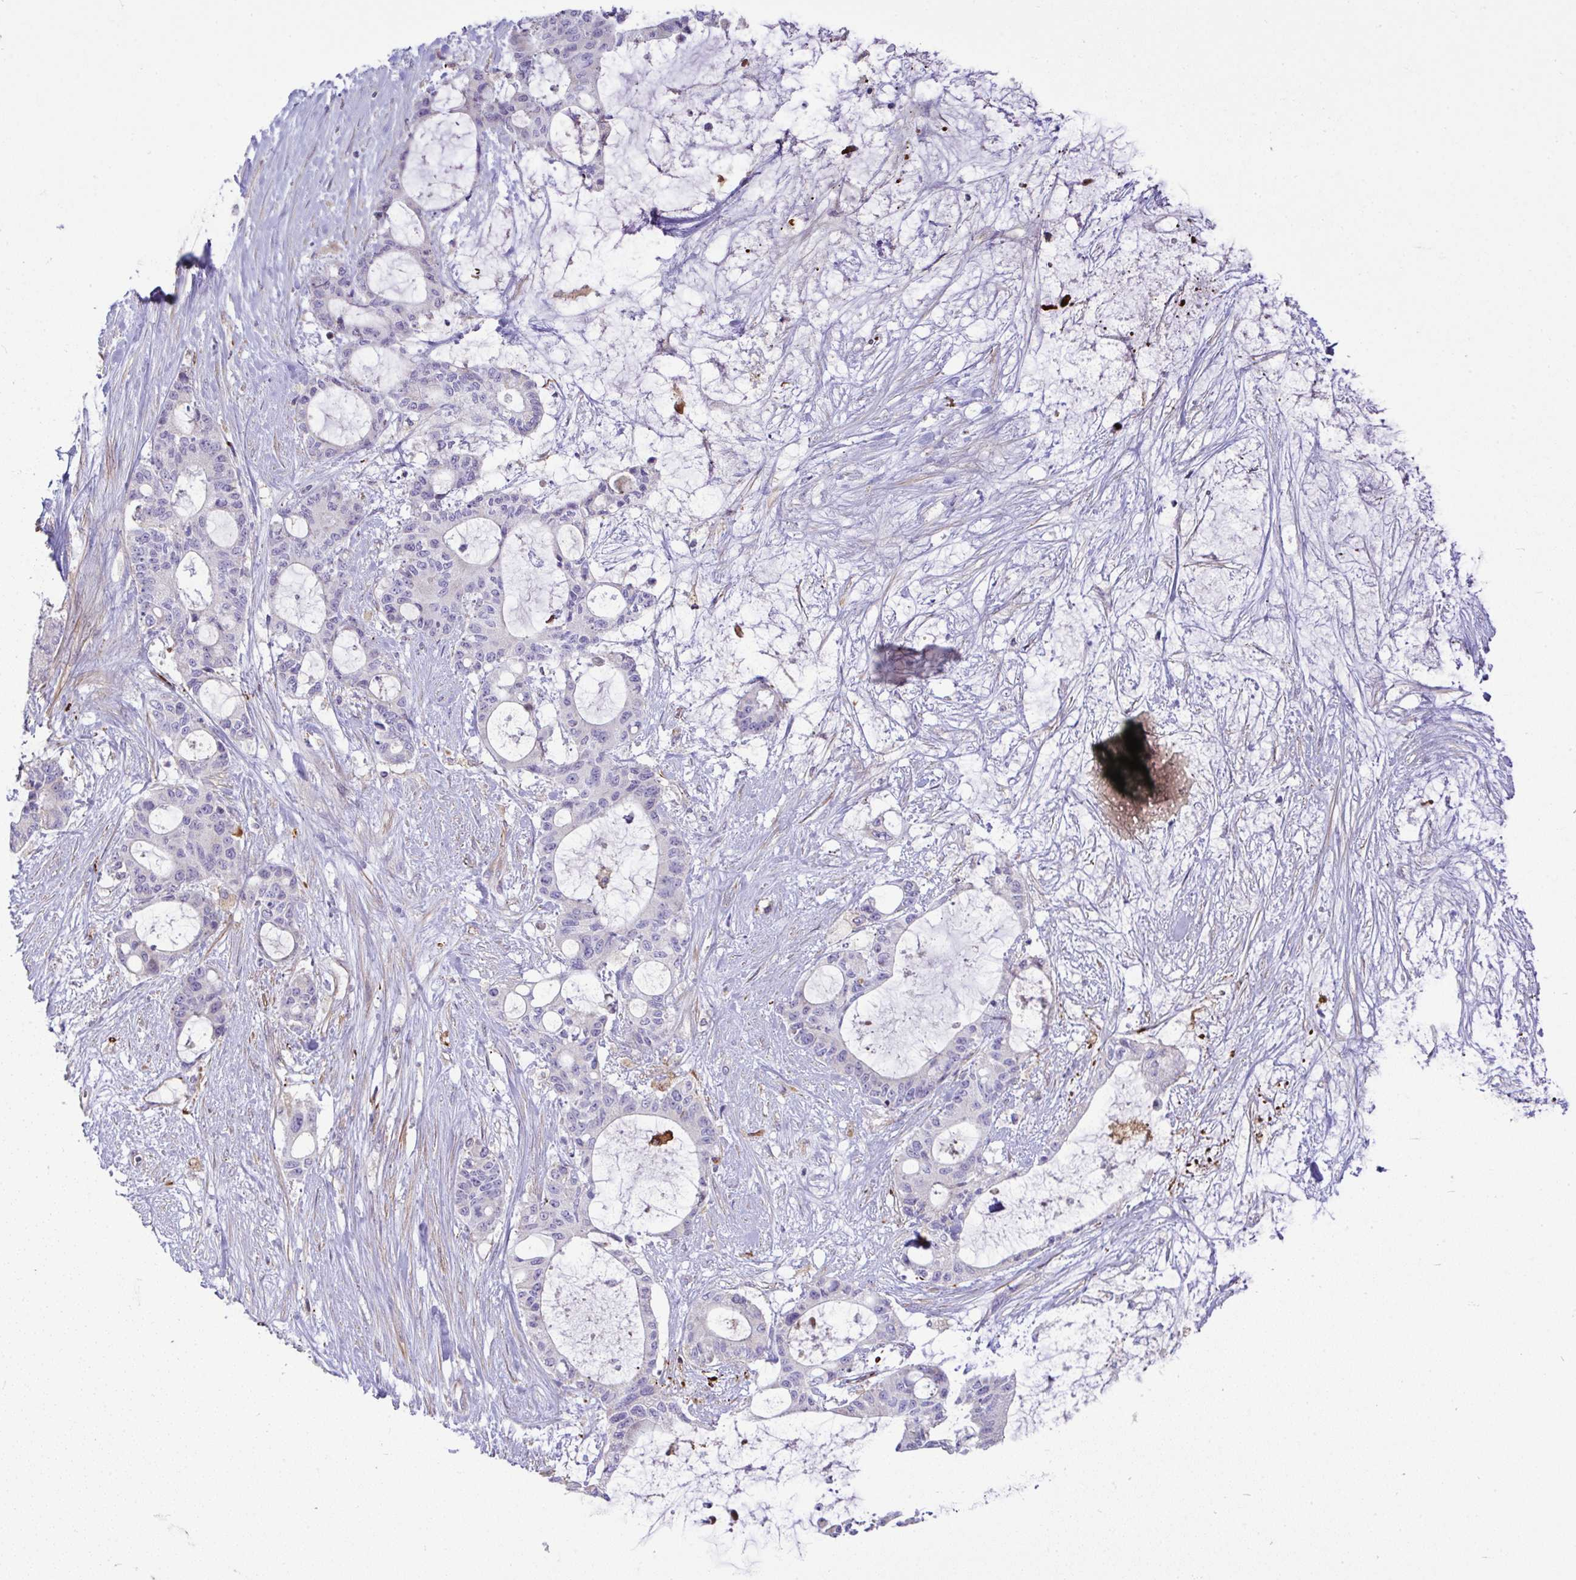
{"staining": {"intensity": "negative", "quantity": "none", "location": "none"}, "tissue": "liver cancer", "cell_type": "Tumor cells", "image_type": "cancer", "snomed": [{"axis": "morphology", "description": "Normal tissue, NOS"}, {"axis": "morphology", "description": "Cholangiocarcinoma"}, {"axis": "topography", "description": "Liver"}, {"axis": "topography", "description": "Peripheral nerve tissue"}], "caption": "The immunohistochemistry image has no significant positivity in tumor cells of liver cancer (cholangiocarcinoma) tissue. (Immunohistochemistry (ihc), brightfield microscopy, high magnification).", "gene": "GRID2", "patient": {"sex": "female", "age": 73}}